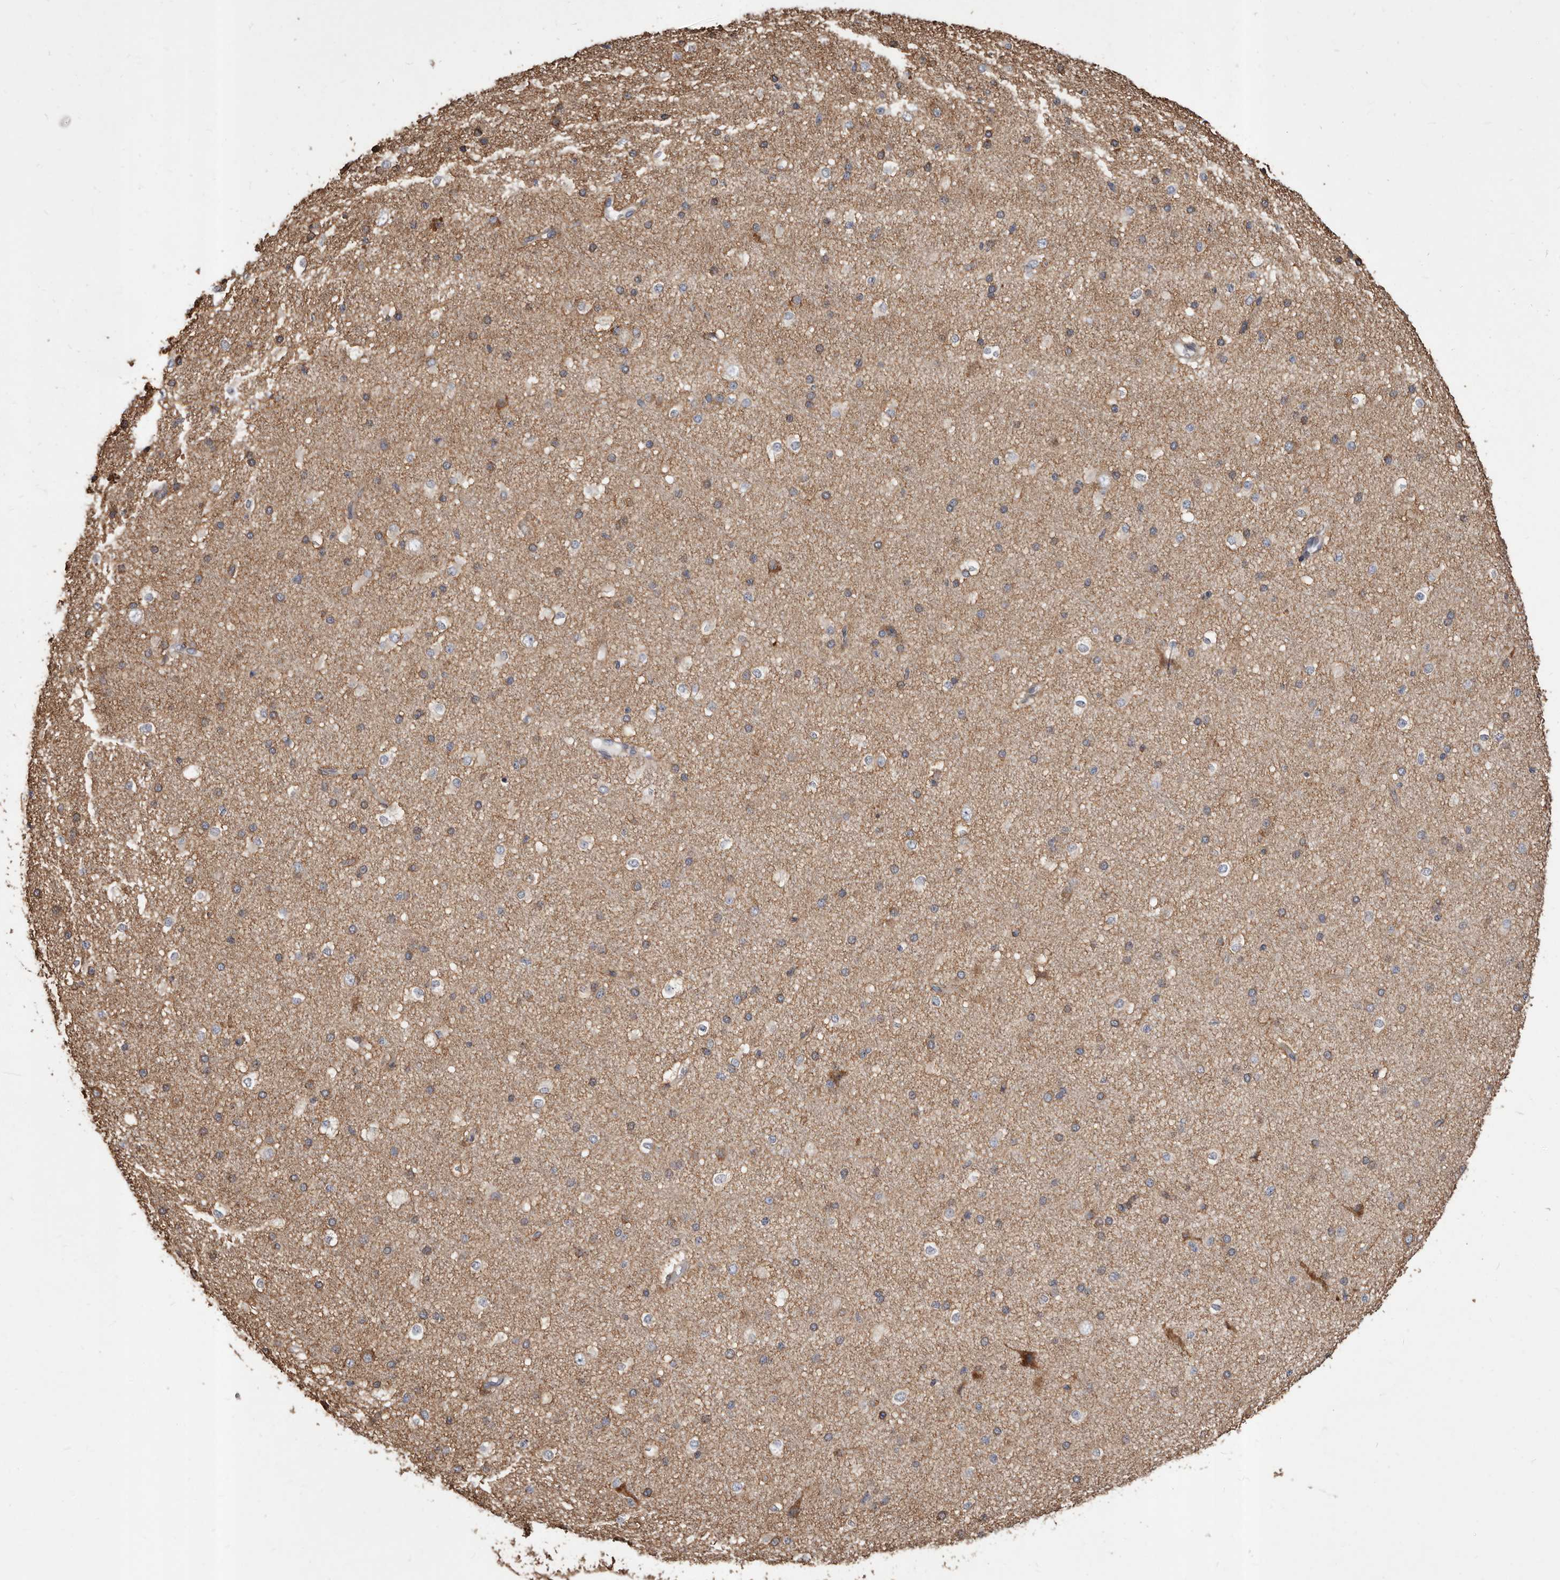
{"staining": {"intensity": "weak", "quantity": "<25%", "location": "cytoplasmic/membranous"}, "tissue": "cerebral cortex", "cell_type": "Endothelial cells", "image_type": "normal", "snomed": [{"axis": "morphology", "description": "Normal tissue, NOS"}, {"axis": "morphology", "description": "Developmental malformation"}, {"axis": "topography", "description": "Cerebral cortex"}], "caption": "Cerebral cortex stained for a protein using immunohistochemistry (IHC) shows no expression endothelial cells.", "gene": "STEAP2", "patient": {"sex": "female", "age": 30}}